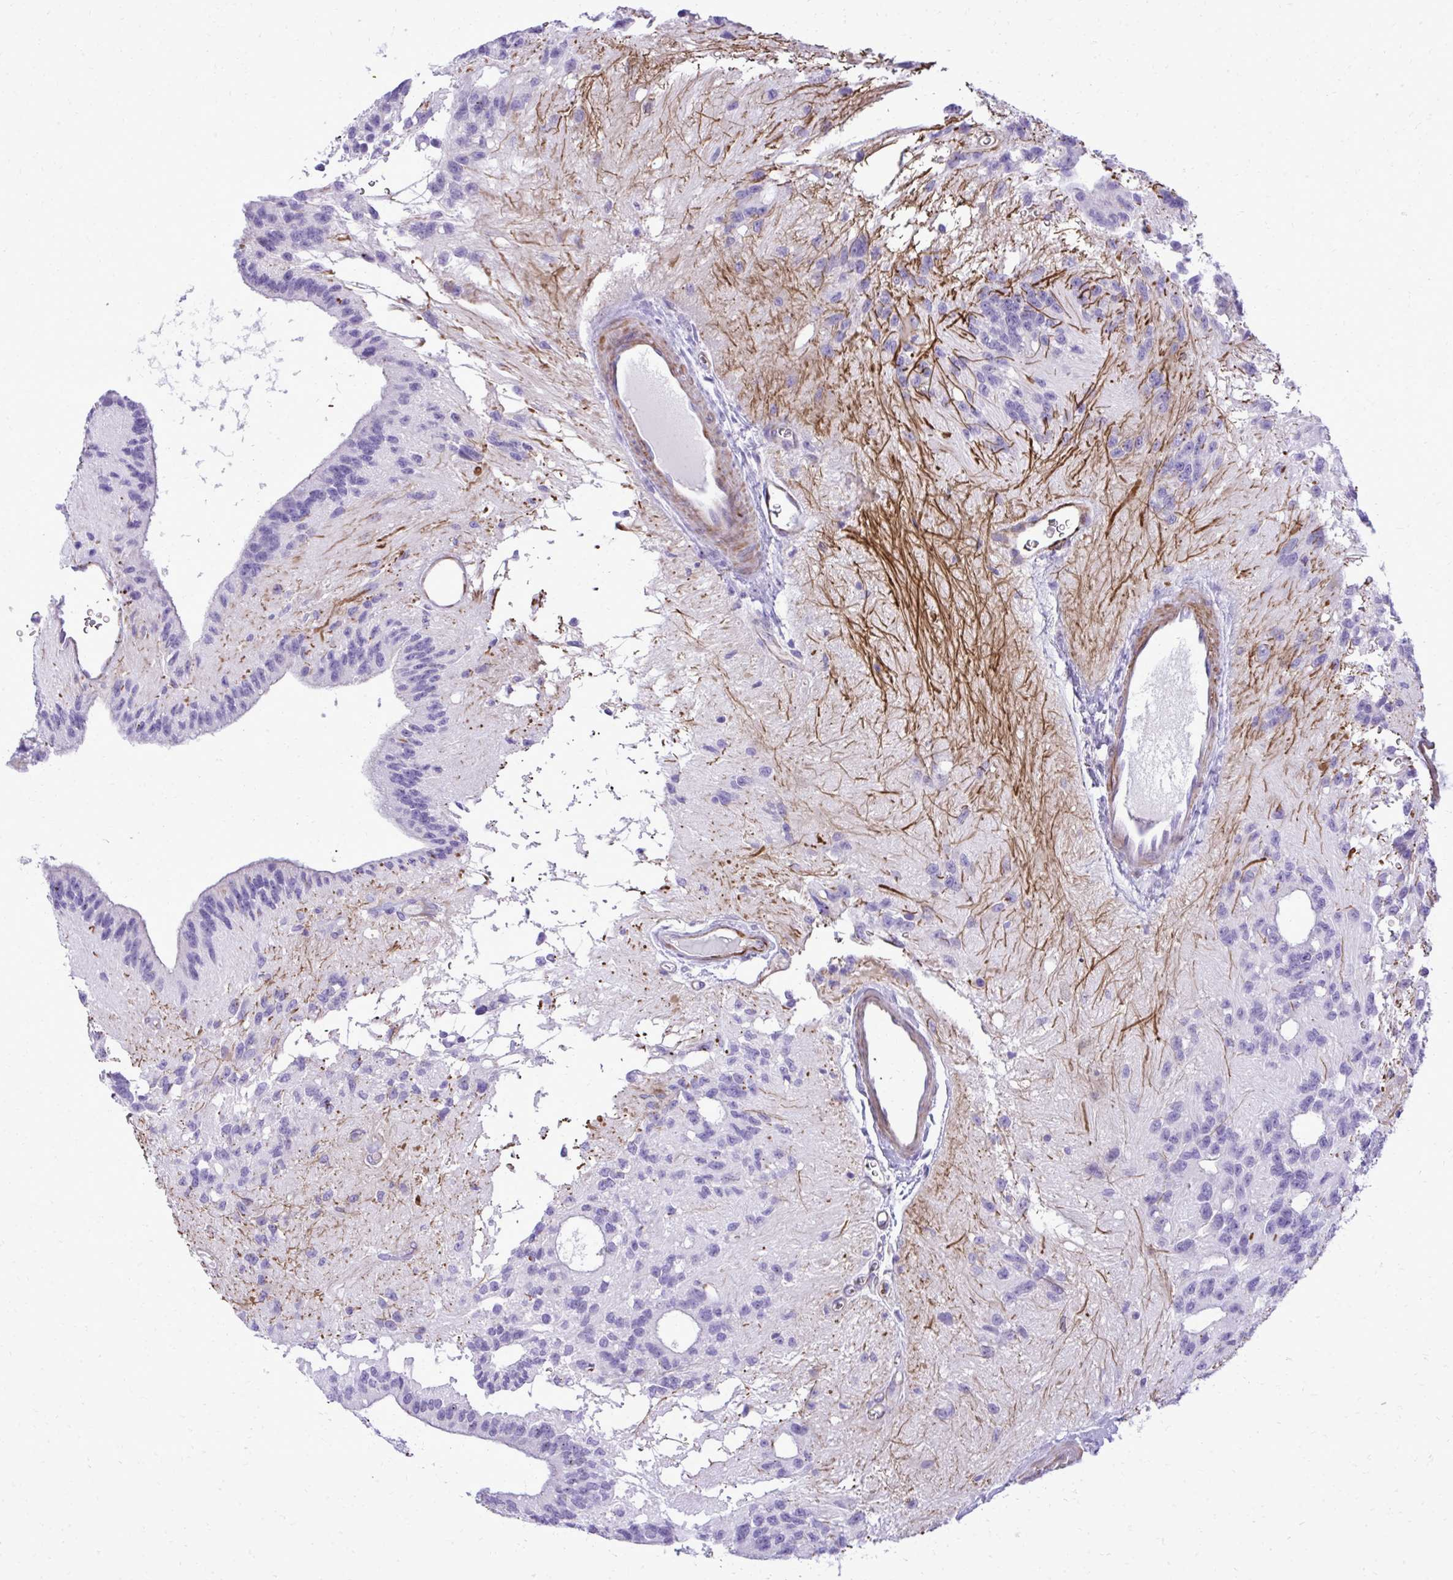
{"staining": {"intensity": "negative", "quantity": "none", "location": "none"}, "tissue": "glioma", "cell_type": "Tumor cells", "image_type": "cancer", "snomed": [{"axis": "morphology", "description": "Glioma, malignant, Low grade"}, {"axis": "topography", "description": "Brain"}], "caption": "This is a micrograph of immunohistochemistry (IHC) staining of glioma, which shows no staining in tumor cells.", "gene": "PITPNM3", "patient": {"sex": "male", "age": 31}}